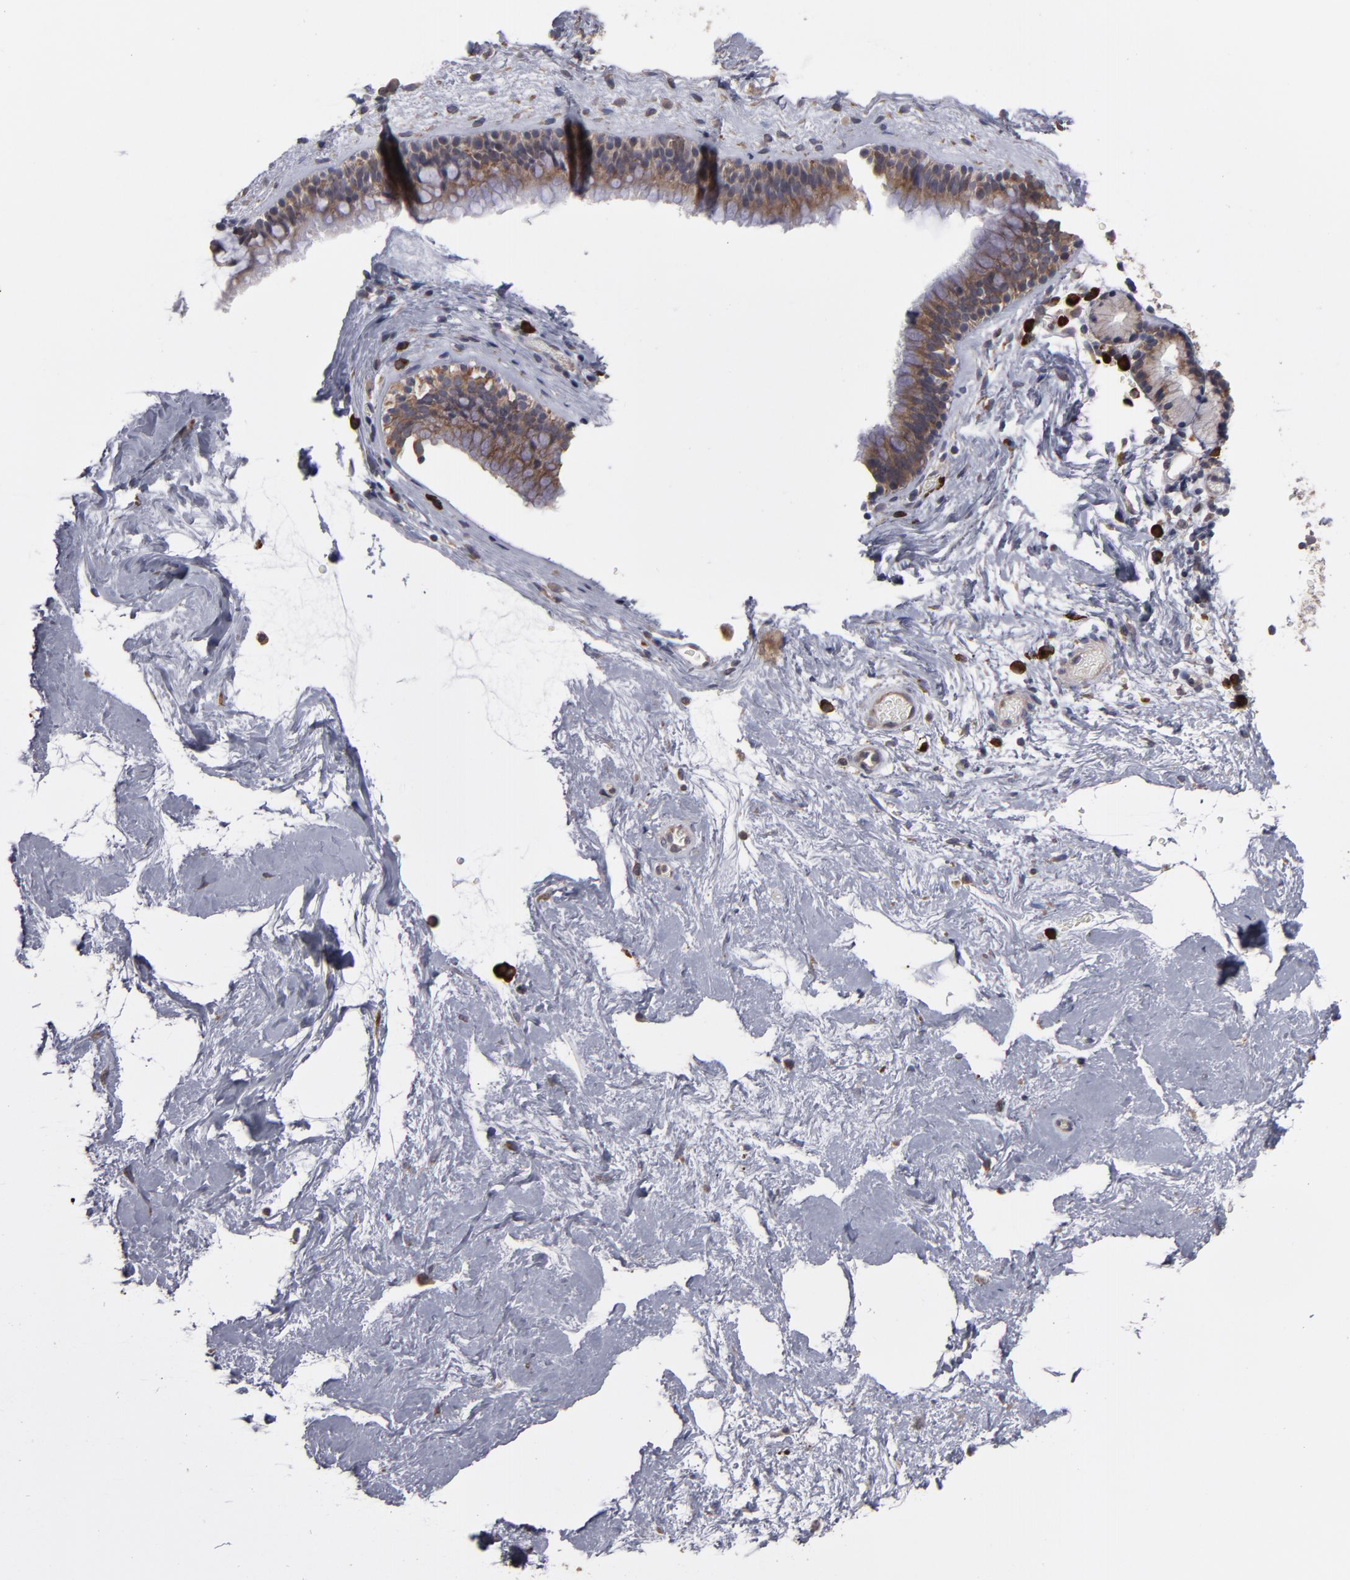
{"staining": {"intensity": "weak", "quantity": "25%-75%", "location": "cytoplasmic/membranous"}, "tissue": "nasopharynx", "cell_type": "Respiratory epithelial cells", "image_type": "normal", "snomed": [{"axis": "morphology", "description": "Normal tissue, NOS"}, {"axis": "morphology", "description": "Inflammation, NOS"}, {"axis": "topography", "description": "Nasopharynx"}], "caption": "A brown stain labels weak cytoplasmic/membranous positivity of a protein in respiratory epithelial cells of benign nasopharynx.", "gene": "SND1", "patient": {"sex": "male", "age": 48}}